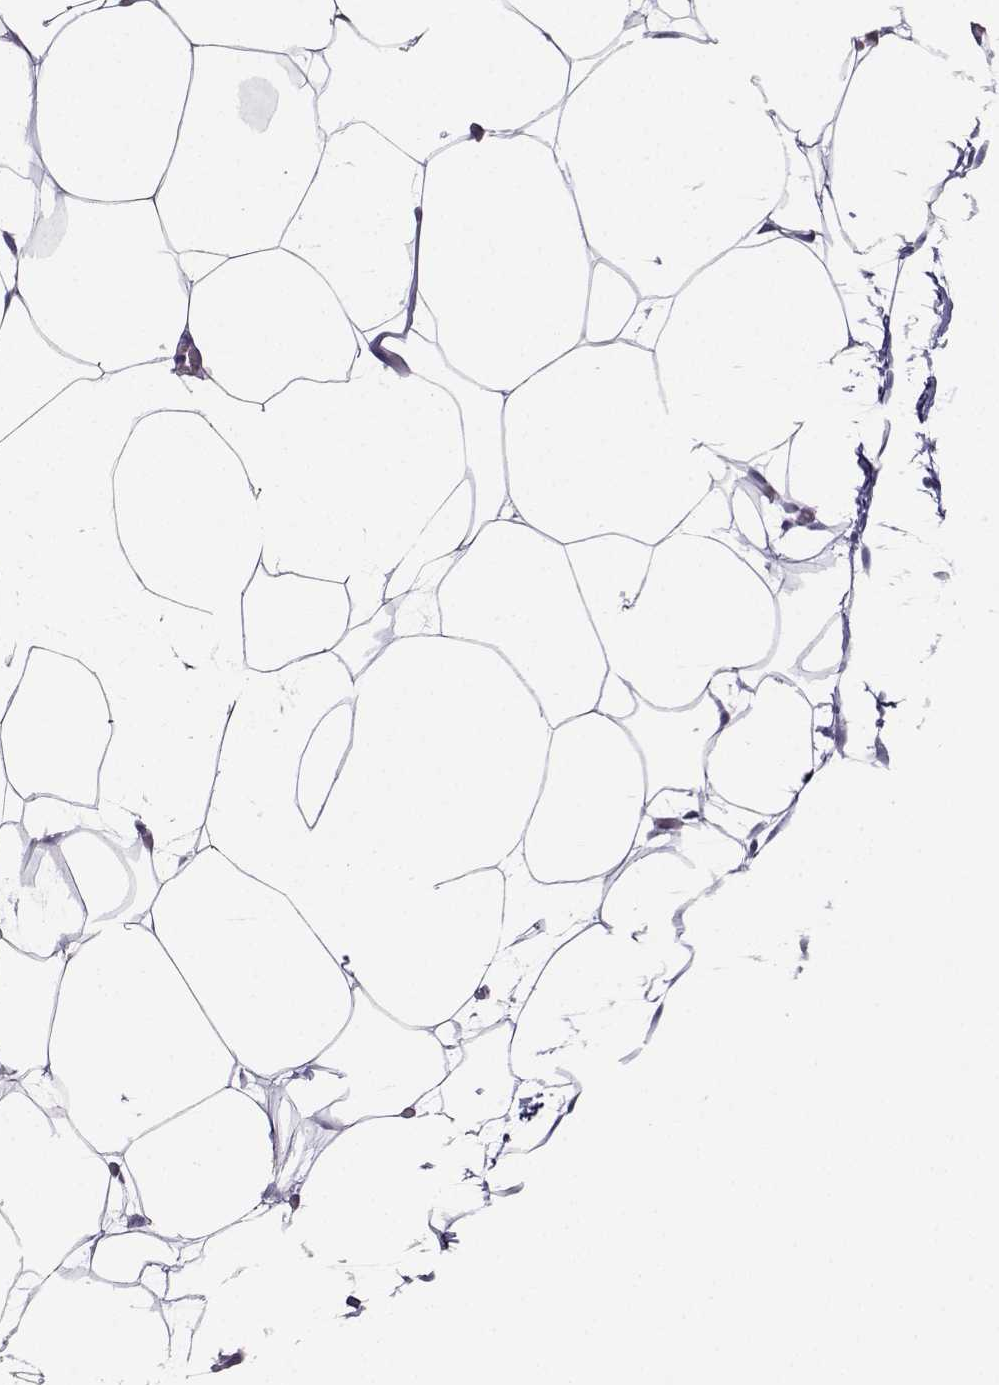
{"staining": {"intensity": "negative", "quantity": "none", "location": "none"}, "tissue": "adipose tissue", "cell_type": "Adipocytes", "image_type": "normal", "snomed": [{"axis": "morphology", "description": "Normal tissue, NOS"}, {"axis": "topography", "description": "Adipose tissue"}], "caption": "IHC photomicrograph of normal adipose tissue: adipose tissue stained with DAB displays no significant protein positivity in adipocytes. Nuclei are stained in blue.", "gene": "TEDC2", "patient": {"sex": "male", "age": 57}}